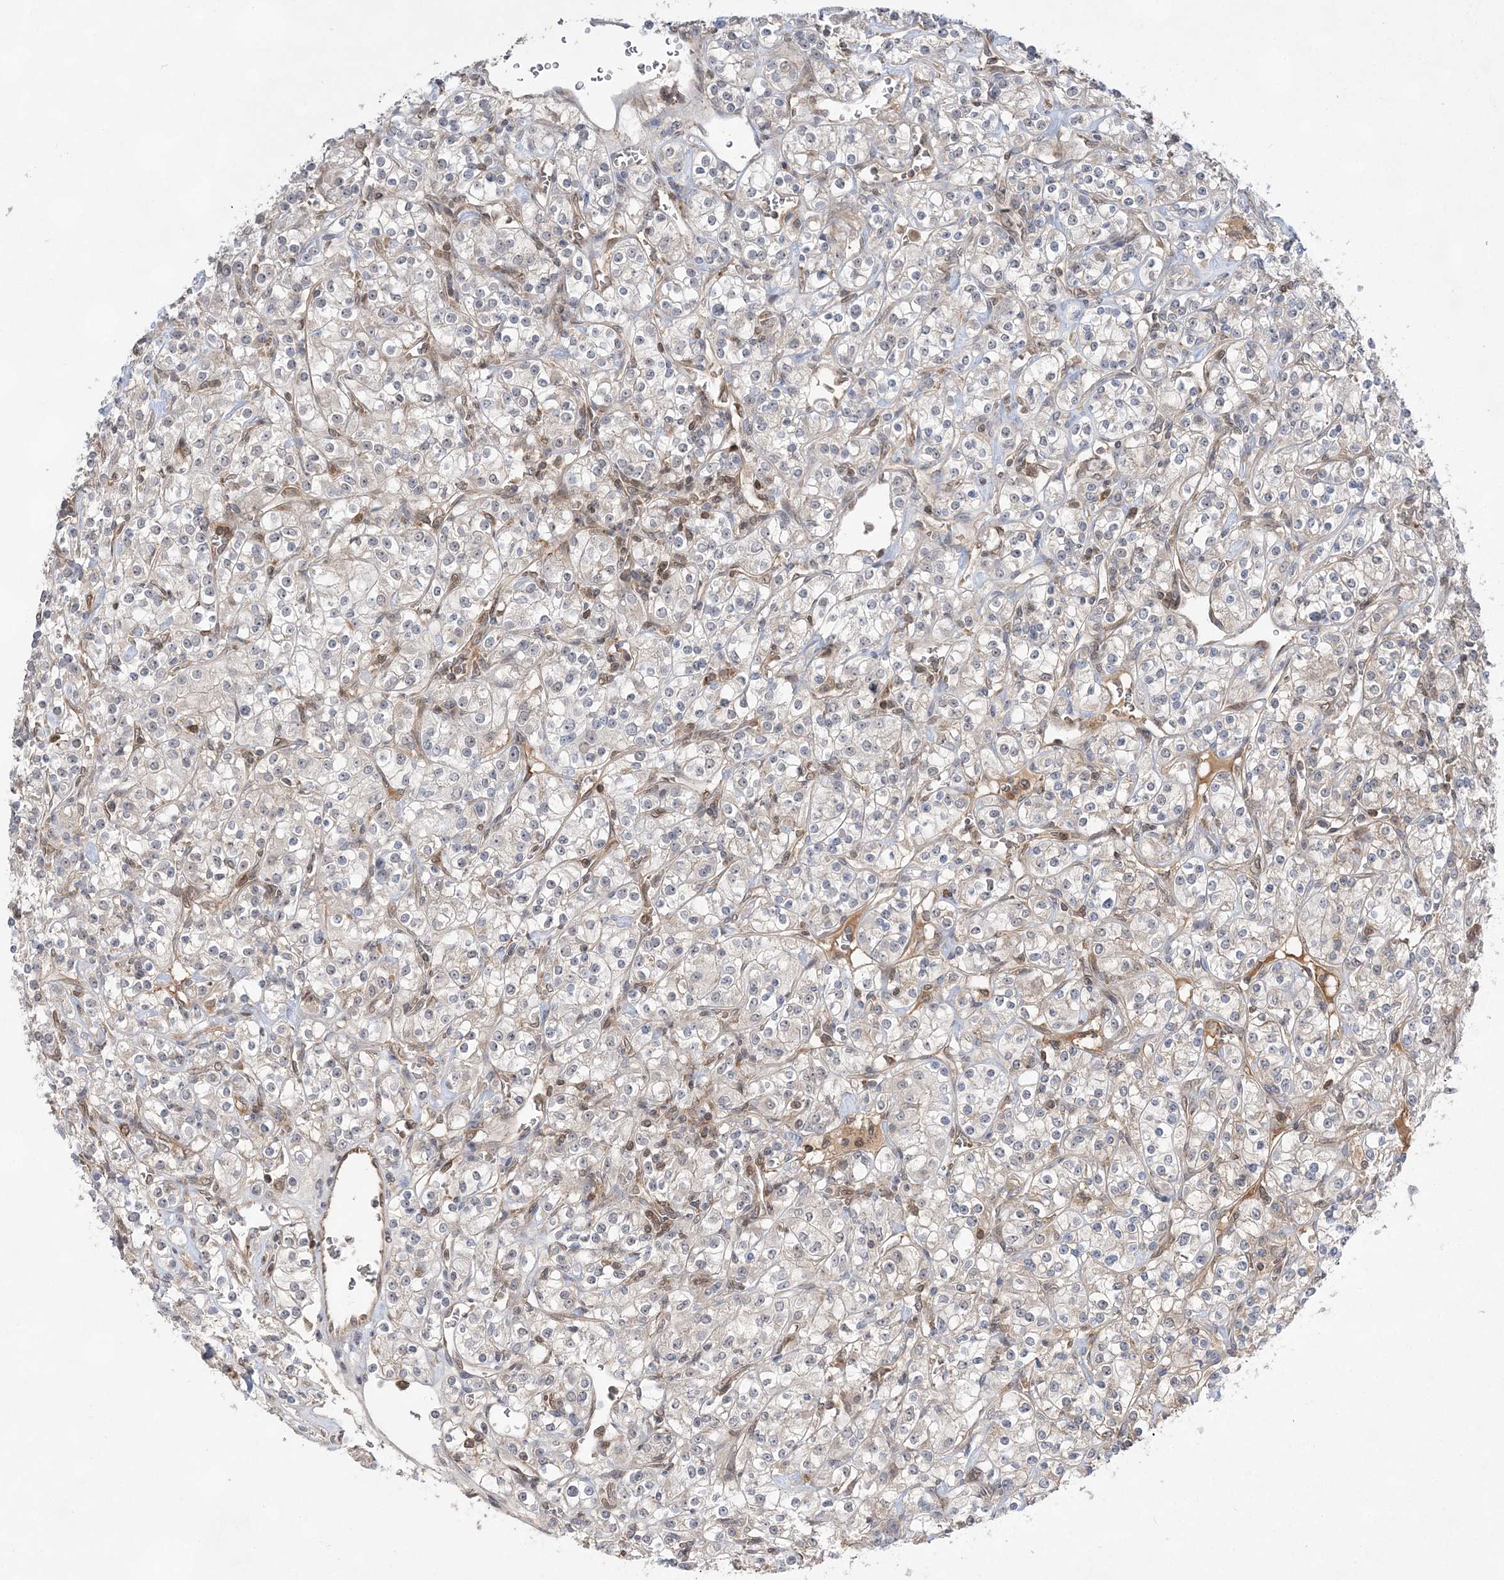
{"staining": {"intensity": "negative", "quantity": "none", "location": "none"}, "tissue": "renal cancer", "cell_type": "Tumor cells", "image_type": "cancer", "snomed": [{"axis": "morphology", "description": "Adenocarcinoma, NOS"}, {"axis": "topography", "description": "Kidney"}], "caption": "Human renal cancer stained for a protein using immunohistochemistry reveals no positivity in tumor cells.", "gene": "TMEM132B", "patient": {"sex": "male", "age": 77}}